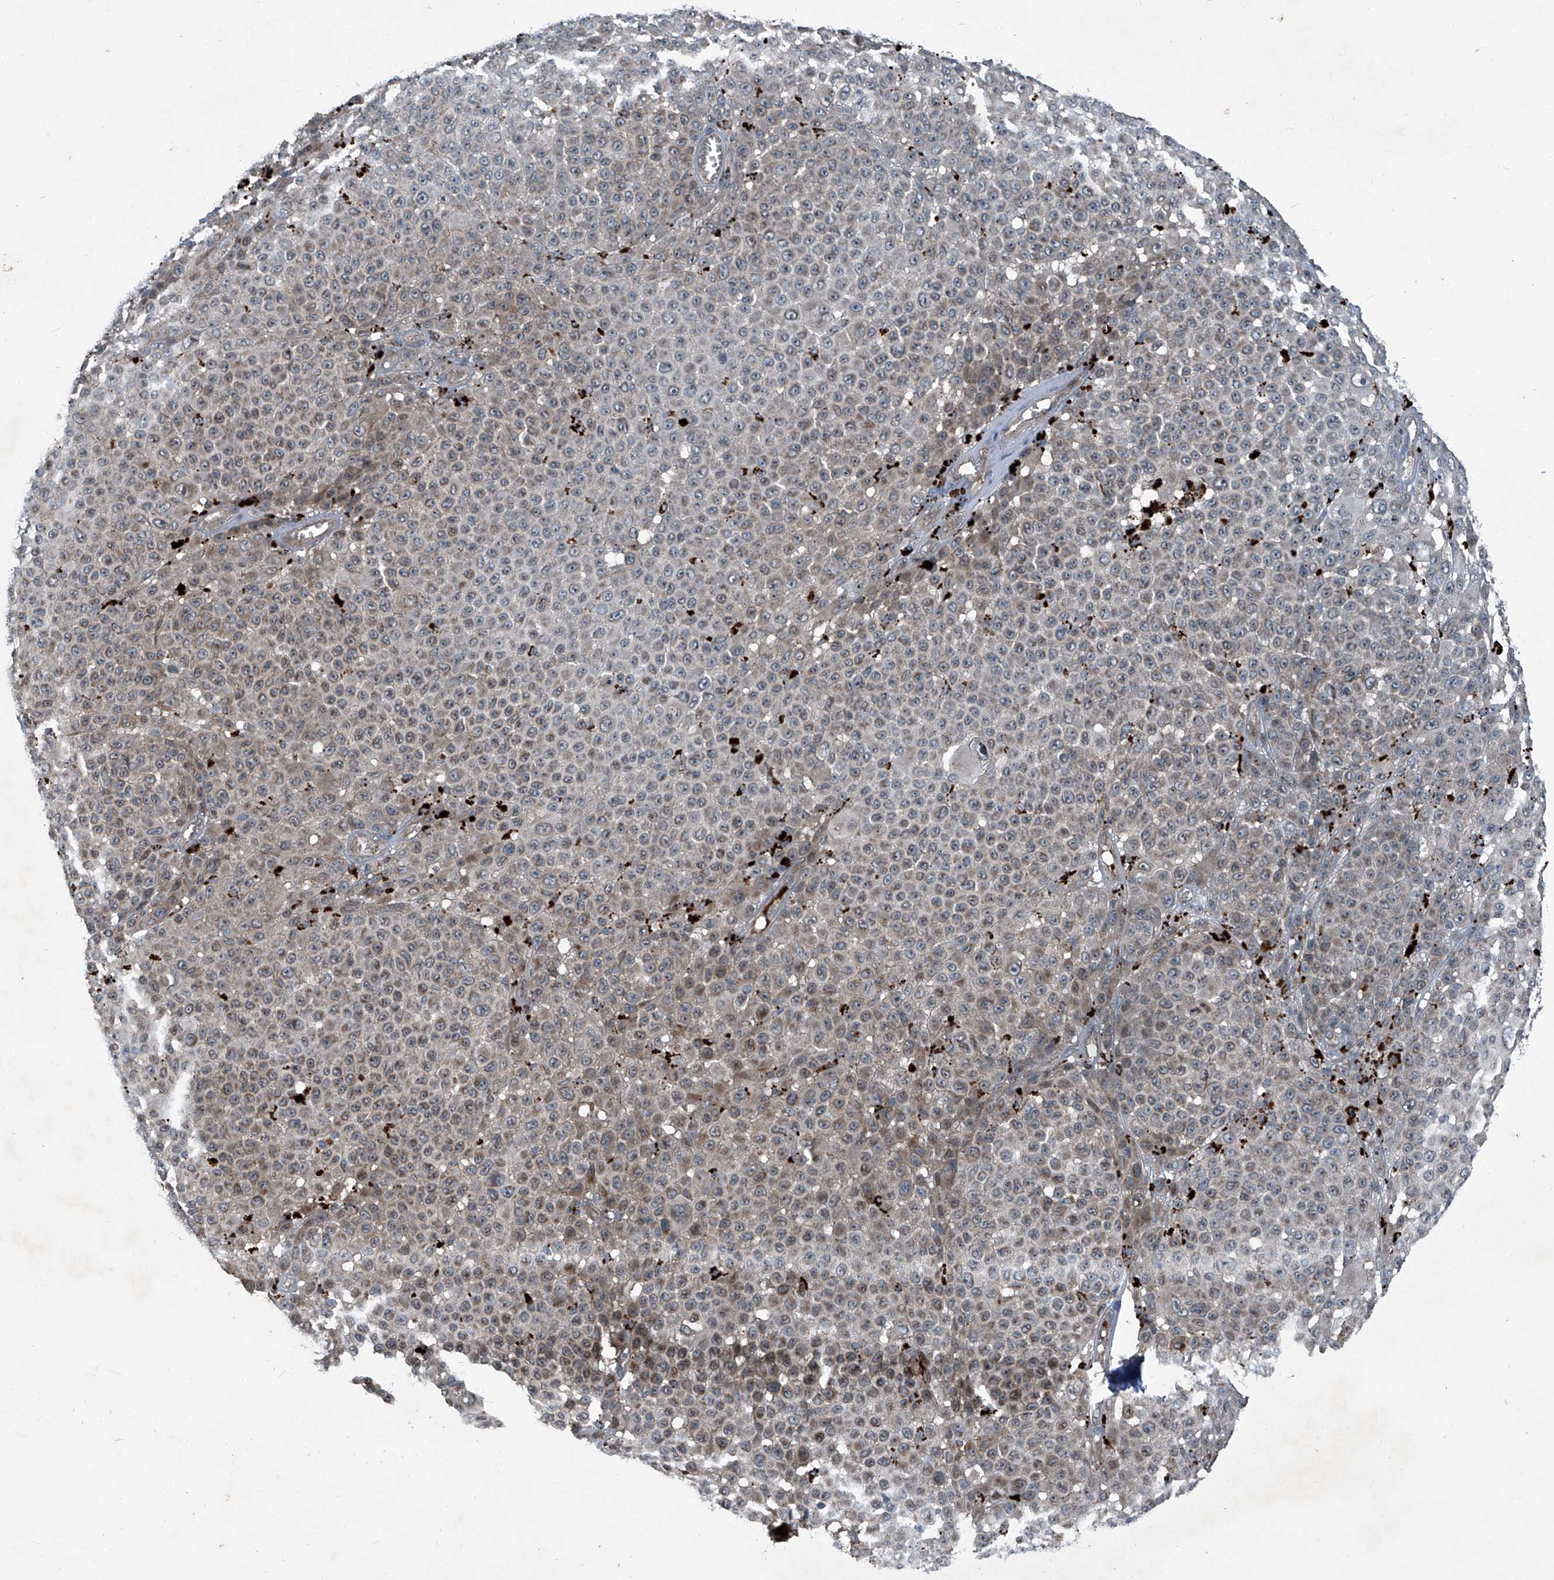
{"staining": {"intensity": "weak", "quantity": "25%-75%", "location": "cytoplasmic/membranous"}, "tissue": "melanoma", "cell_type": "Tumor cells", "image_type": "cancer", "snomed": [{"axis": "morphology", "description": "Malignant melanoma, NOS"}, {"axis": "topography", "description": "Skin"}], "caption": "Protein staining exhibits weak cytoplasmic/membranous expression in approximately 25%-75% of tumor cells in malignant melanoma.", "gene": "SENP2", "patient": {"sex": "female", "age": 94}}